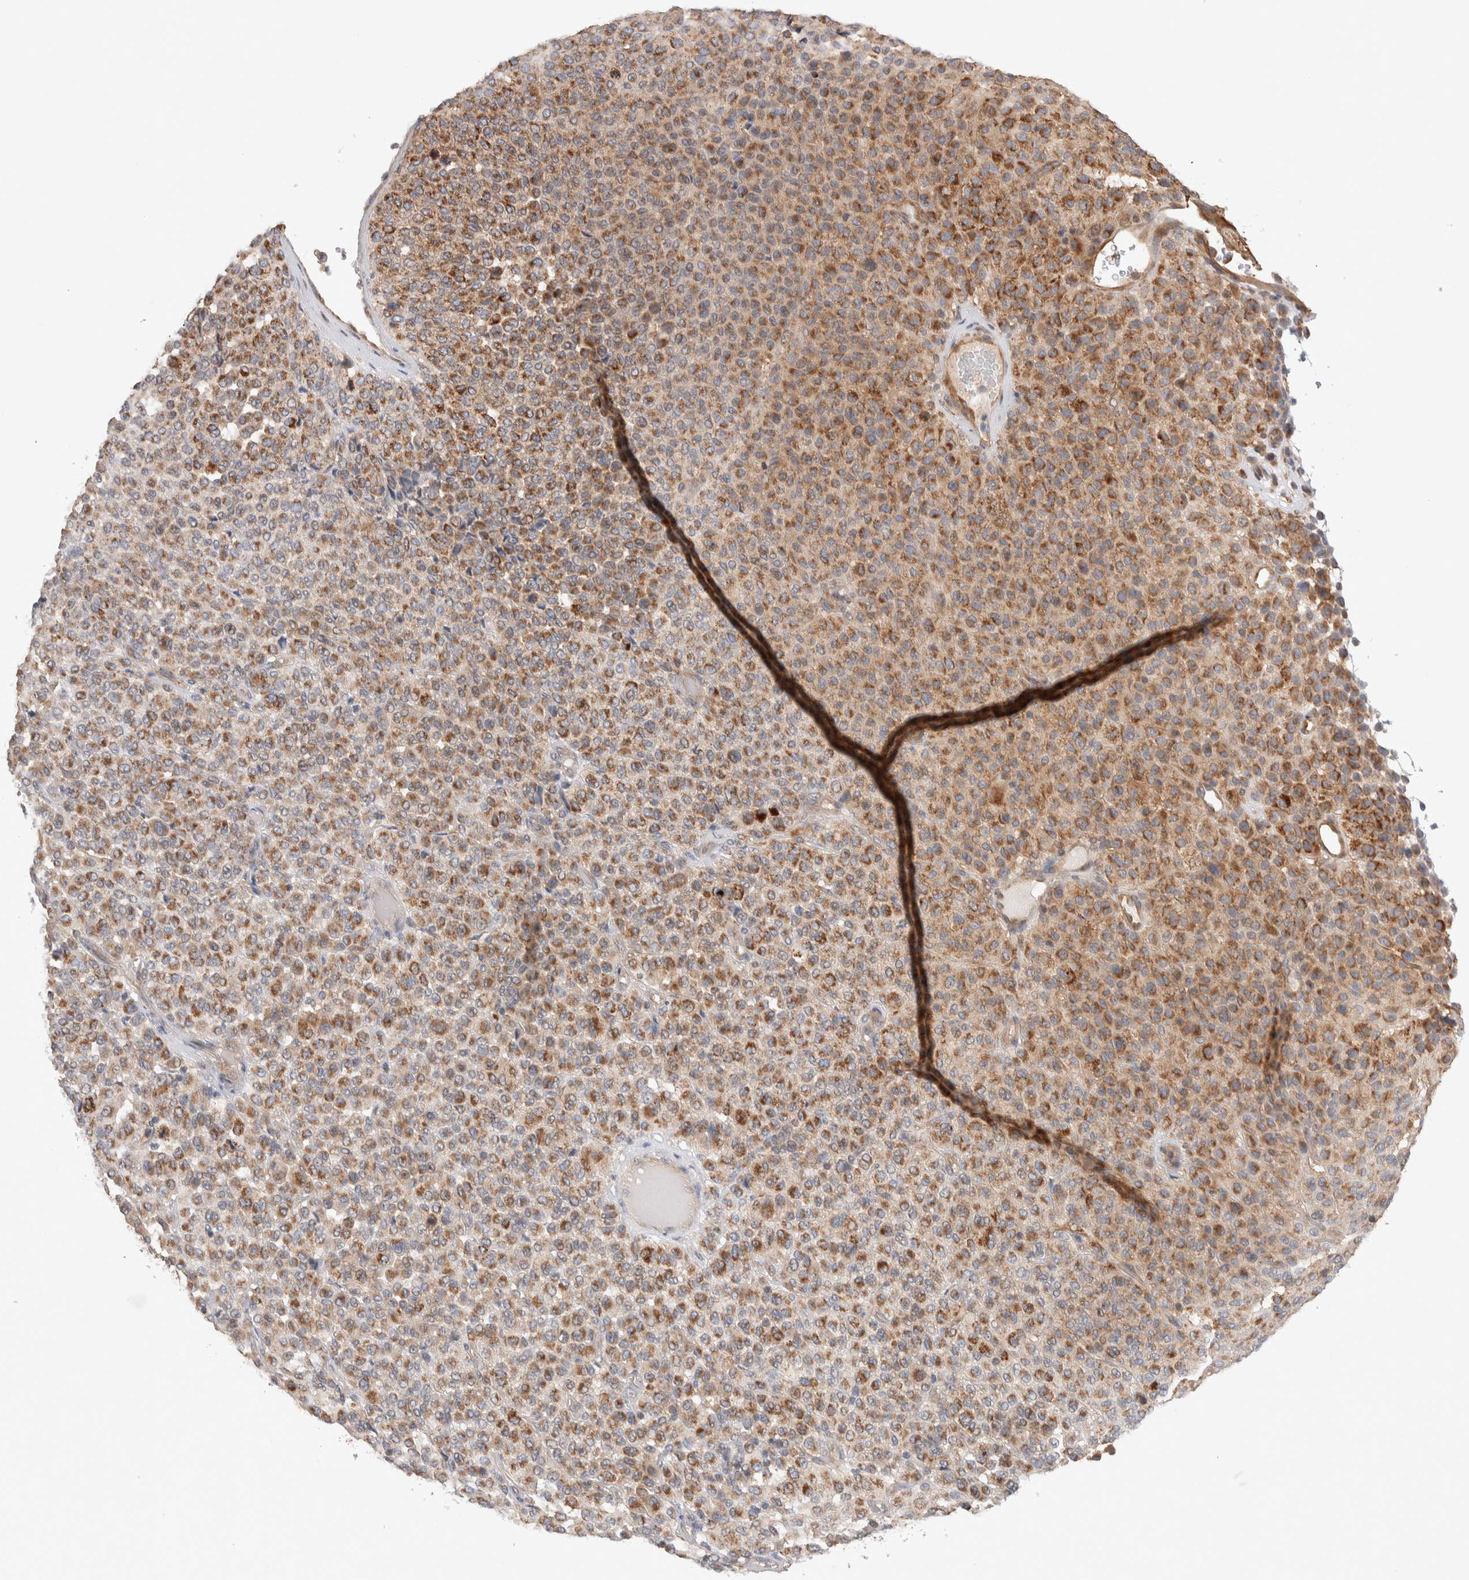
{"staining": {"intensity": "moderate", "quantity": ">75%", "location": "cytoplasmic/membranous"}, "tissue": "melanoma", "cell_type": "Tumor cells", "image_type": "cancer", "snomed": [{"axis": "morphology", "description": "Malignant melanoma, Metastatic site"}, {"axis": "topography", "description": "Pancreas"}], "caption": "Immunohistochemistry image of neoplastic tissue: melanoma stained using IHC exhibits medium levels of moderate protein expression localized specifically in the cytoplasmic/membranous of tumor cells, appearing as a cytoplasmic/membranous brown color.", "gene": "DEPTOR", "patient": {"sex": "female", "age": 30}}